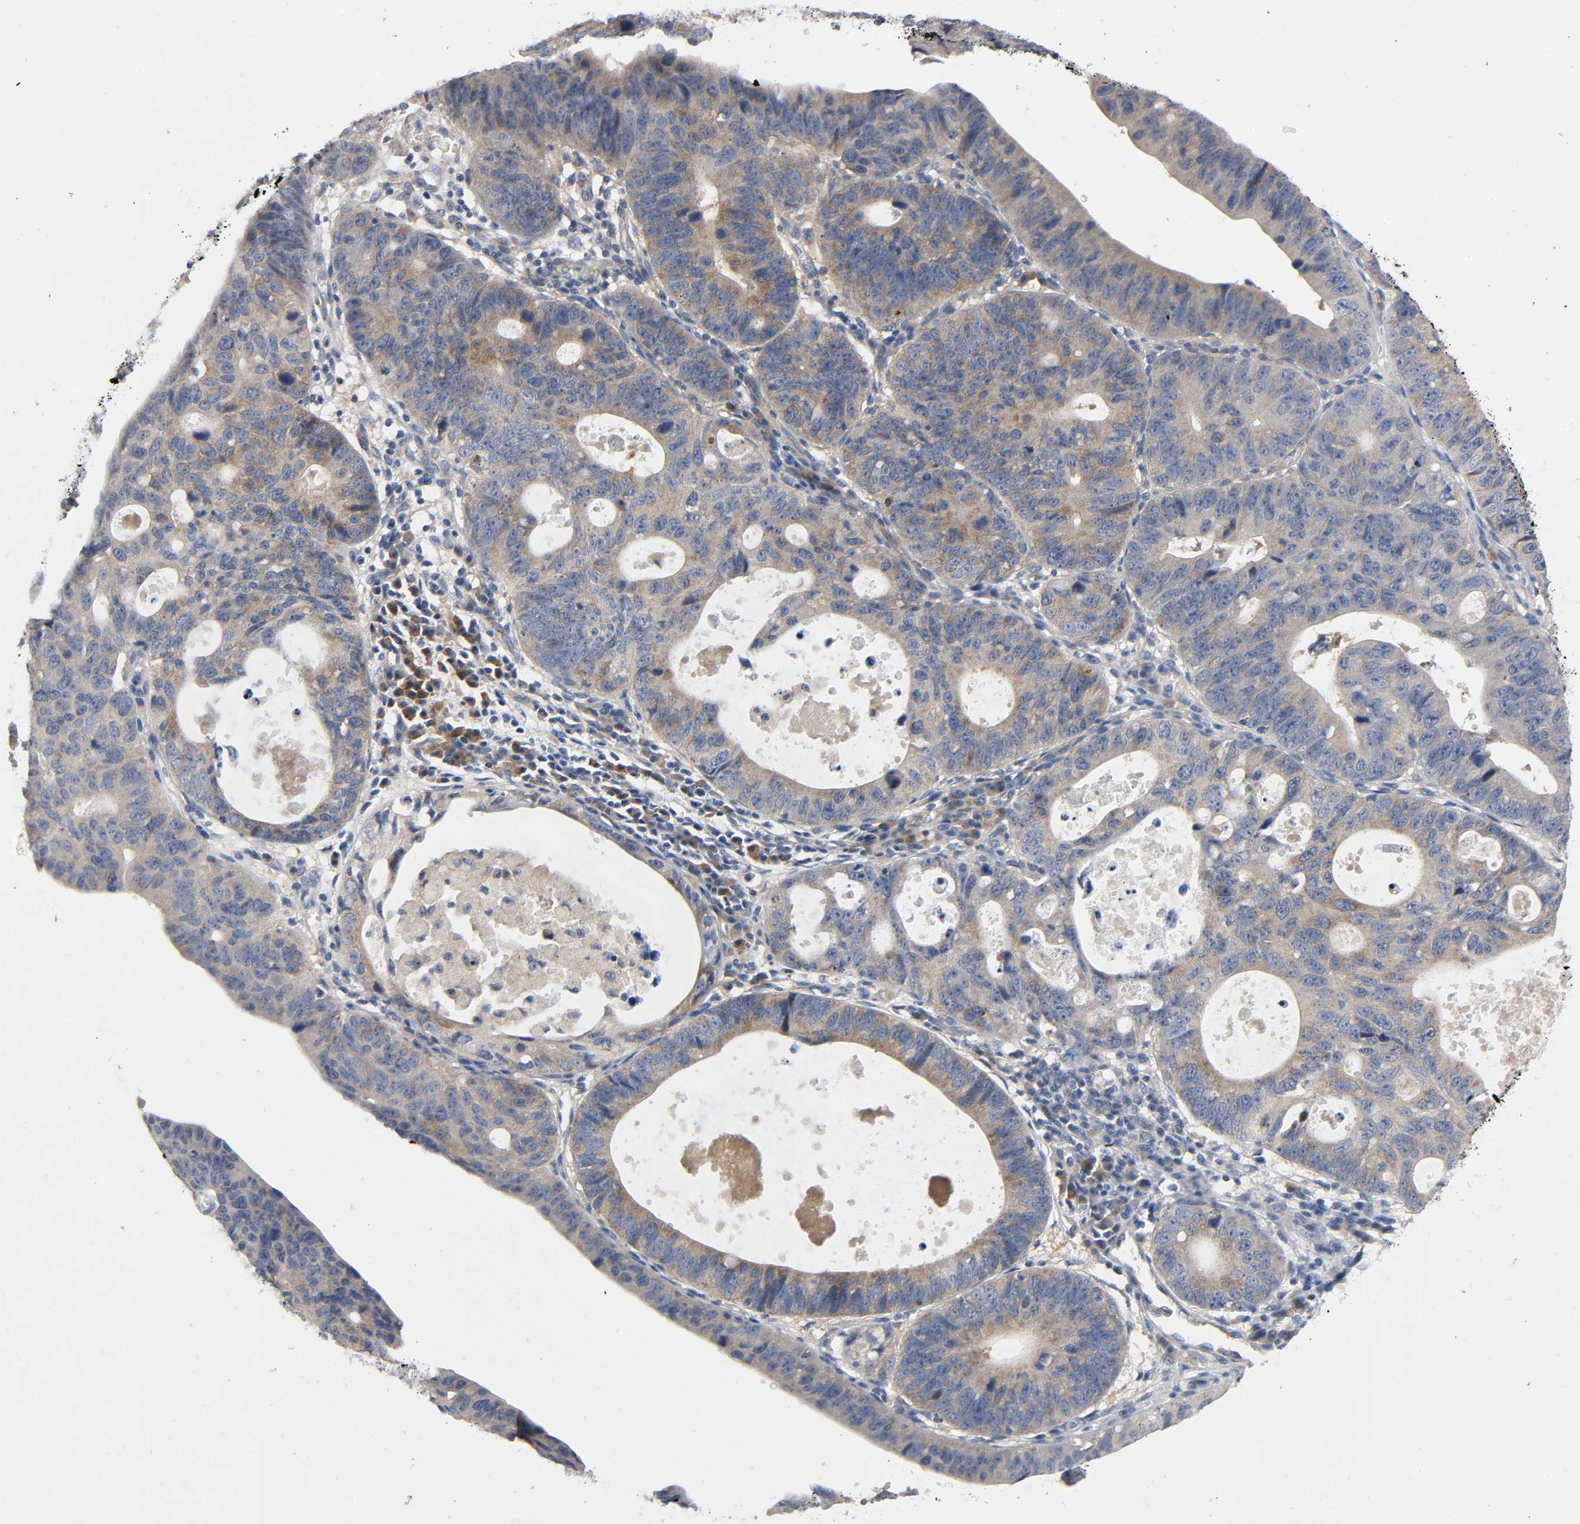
{"staining": {"intensity": "moderate", "quantity": ">75%", "location": "cytoplasmic/membranous"}, "tissue": "stomach cancer", "cell_type": "Tumor cells", "image_type": "cancer", "snomed": [{"axis": "morphology", "description": "Adenocarcinoma, NOS"}, {"axis": "topography", "description": "Stomach"}], "caption": "Immunohistochemistry photomicrograph of human adenocarcinoma (stomach) stained for a protein (brown), which demonstrates medium levels of moderate cytoplasmic/membranous expression in about >75% of tumor cells.", "gene": "HDAC6", "patient": {"sex": "male", "age": 59}}